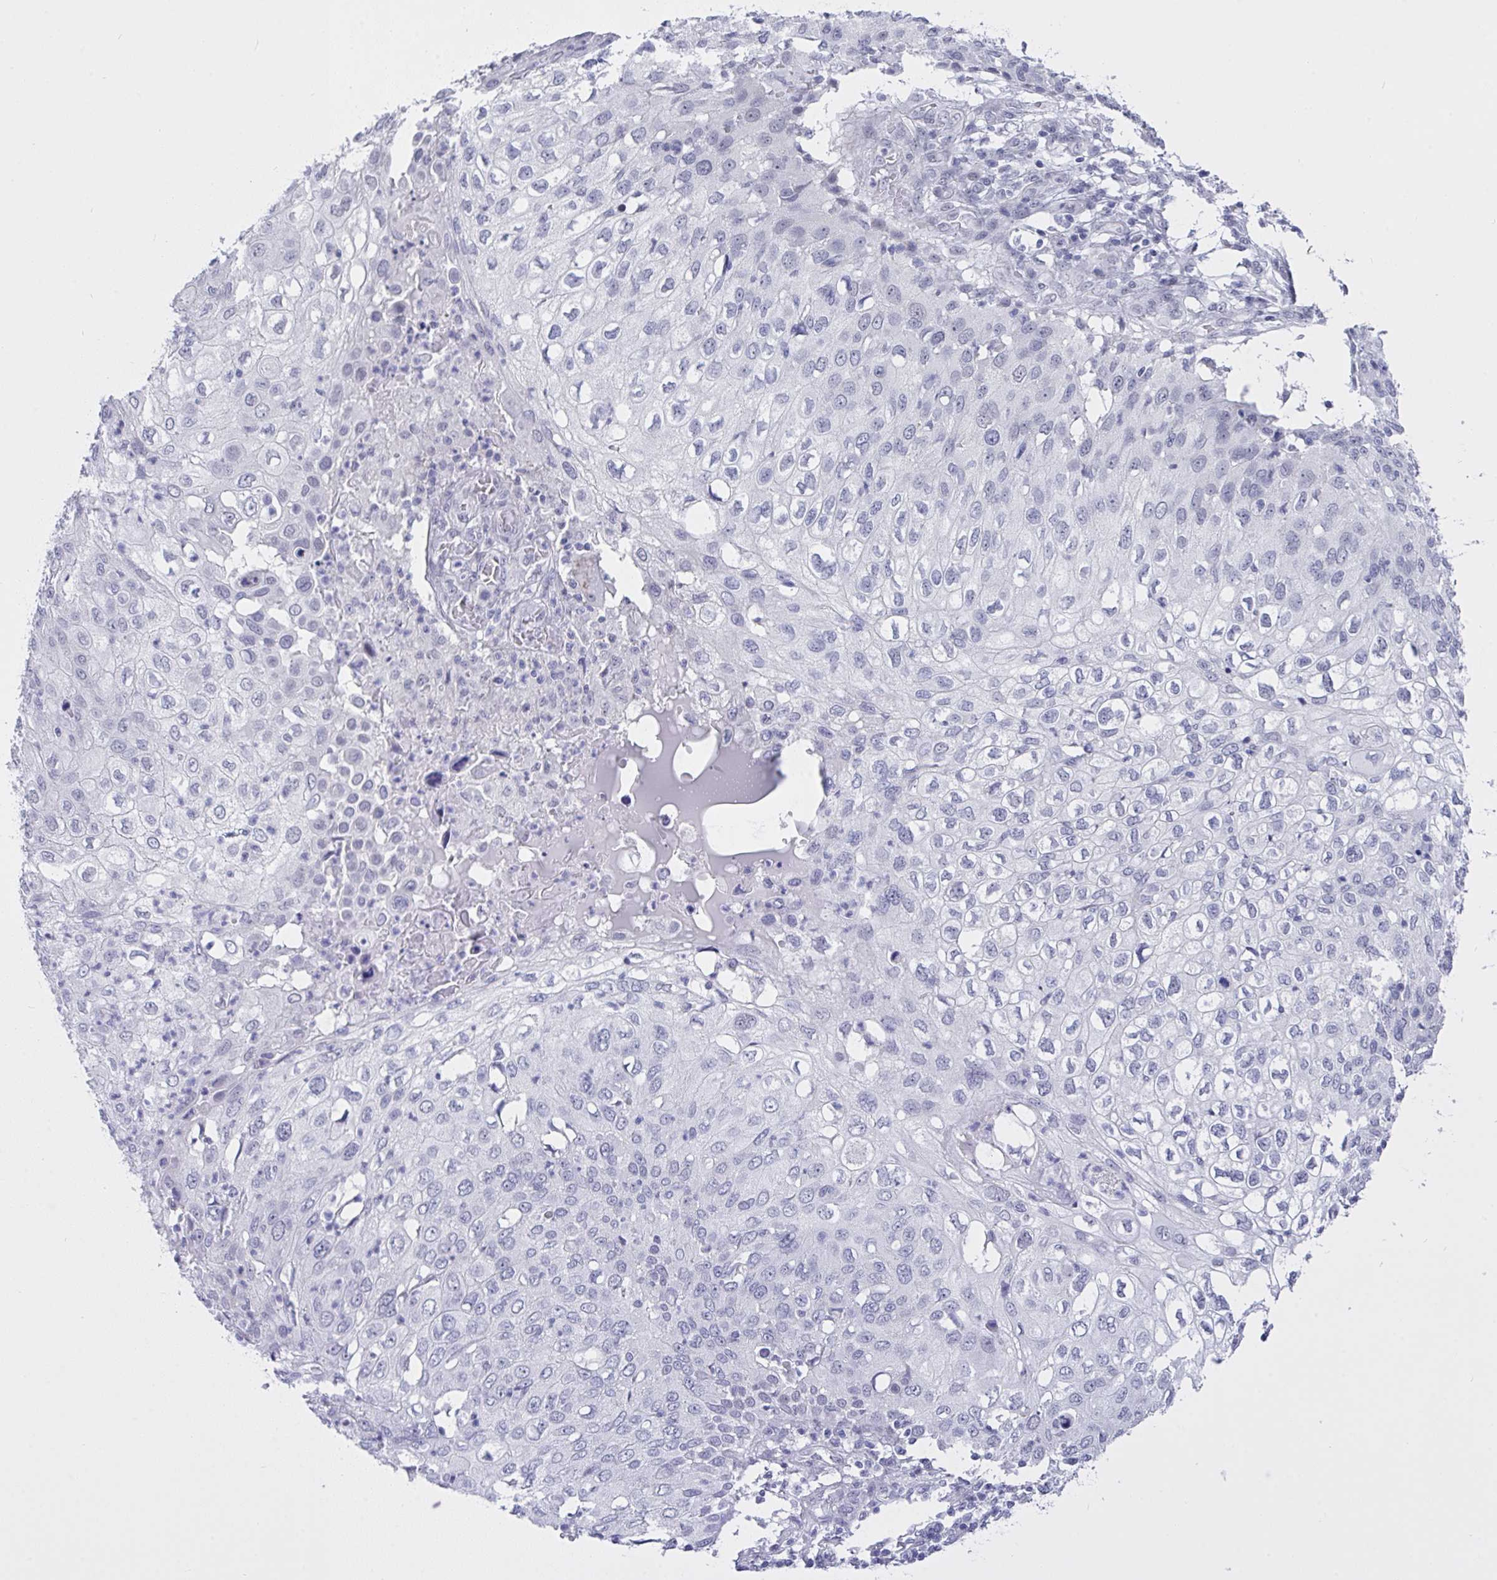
{"staining": {"intensity": "negative", "quantity": "none", "location": "none"}, "tissue": "skin cancer", "cell_type": "Tumor cells", "image_type": "cancer", "snomed": [{"axis": "morphology", "description": "Squamous cell carcinoma, NOS"}, {"axis": "topography", "description": "Skin"}], "caption": "Immunohistochemistry (IHC) photomicrograph of neoplastic tissue: human skin squamous cell carcinoma stained with DAB displays no significant protein positivity in tumor cells.", "gene": "FBXL22", "patient": {"sex": "male", "age": 87}}